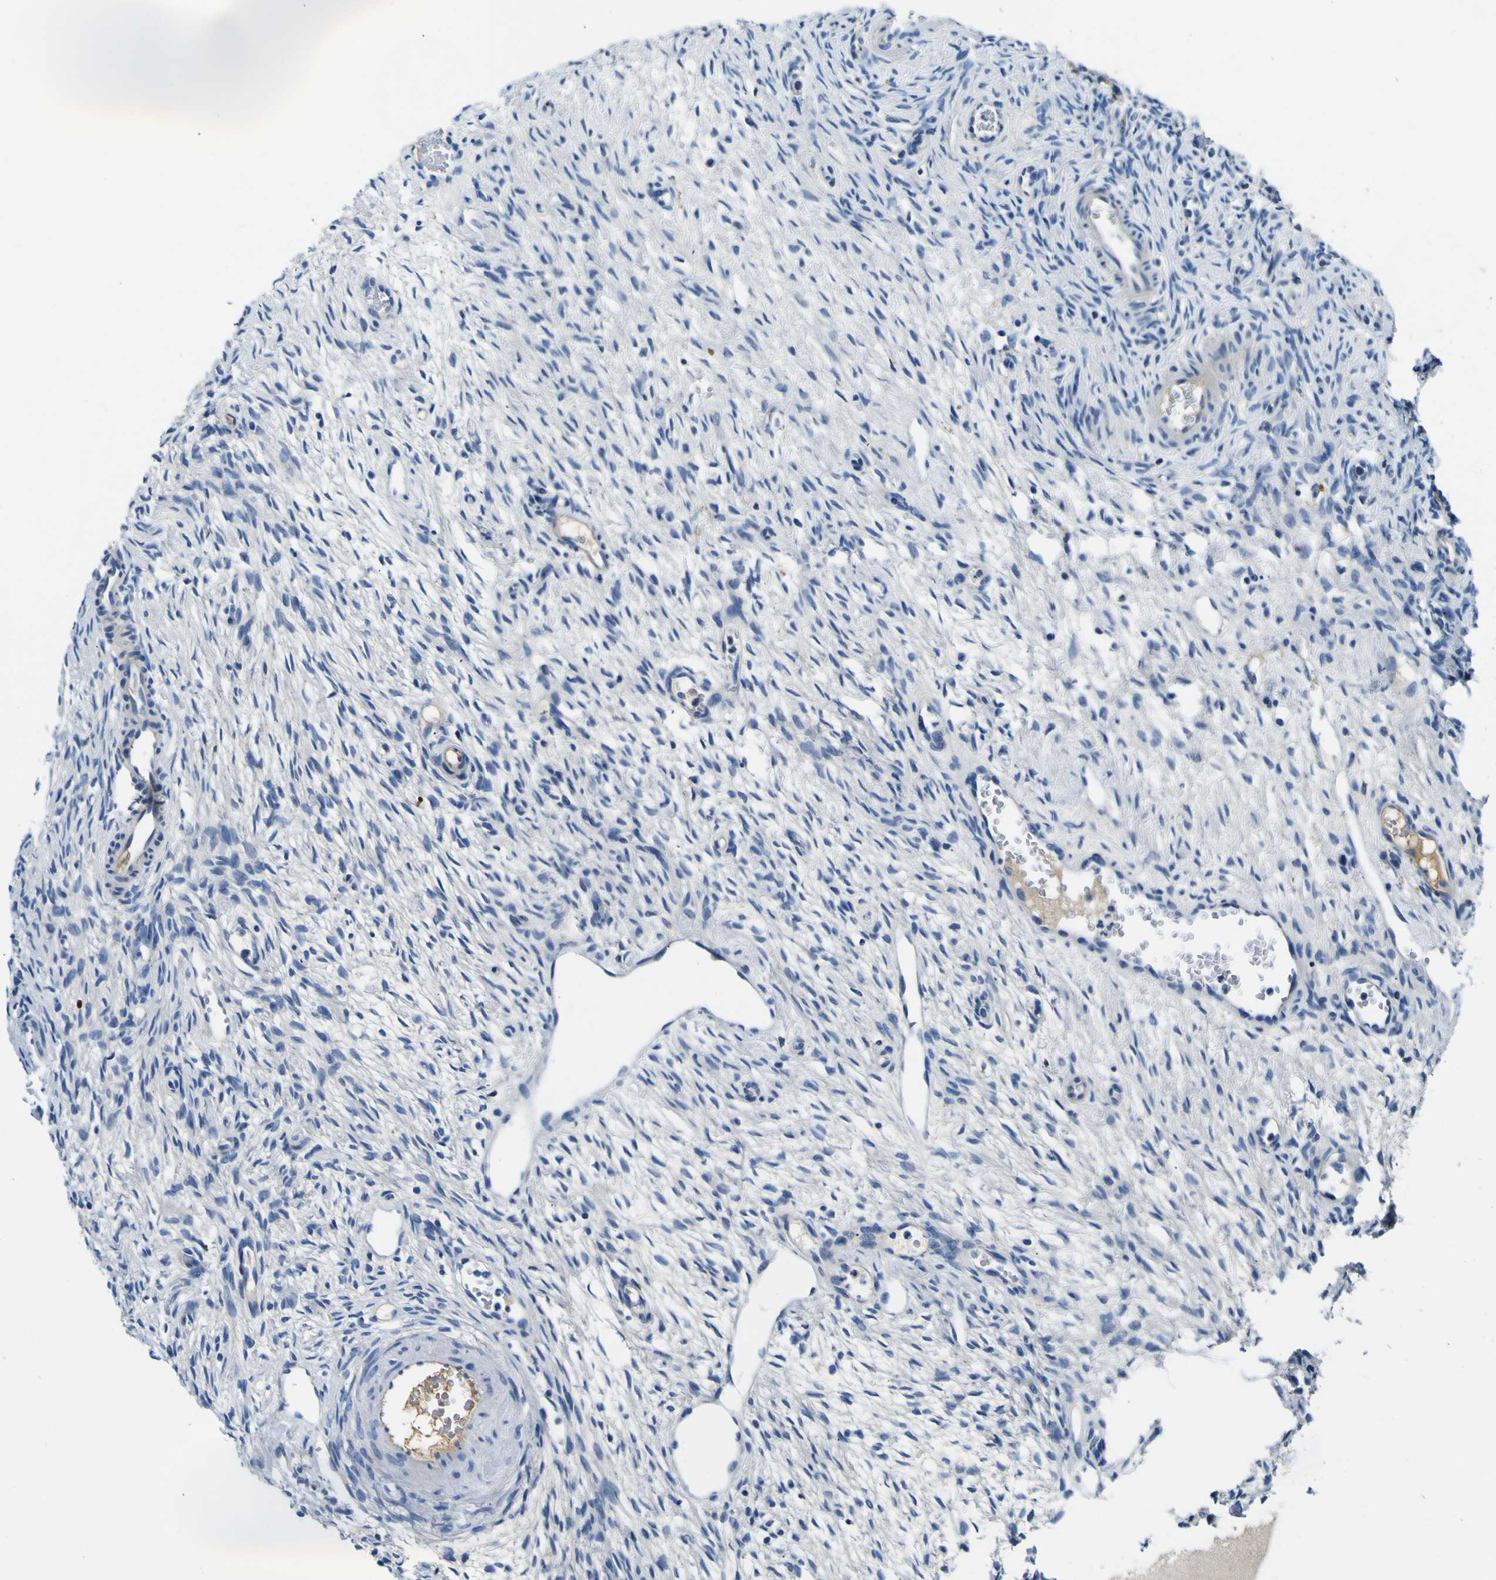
{"staining": {"intensity": "negative", "quantity": "none", "location": "none"}, "tissue": "ovary", "cell_type": "Ovarian stroma cells", "image_type": "normal", "snomed": [{"axis": "morphology", "description": "Normal tissue, NOS"}, {"axis": "topography", "description": "Ovary"}], "caption": "There is no significant expression in ovarian stroma cells of ovary. (DAB (3,3'-diaminobenzidine) immunohistochemistry (IHC), high magnification).", "gene": "ADGRA2", "patient": {"sex": "female", "age": 33}}